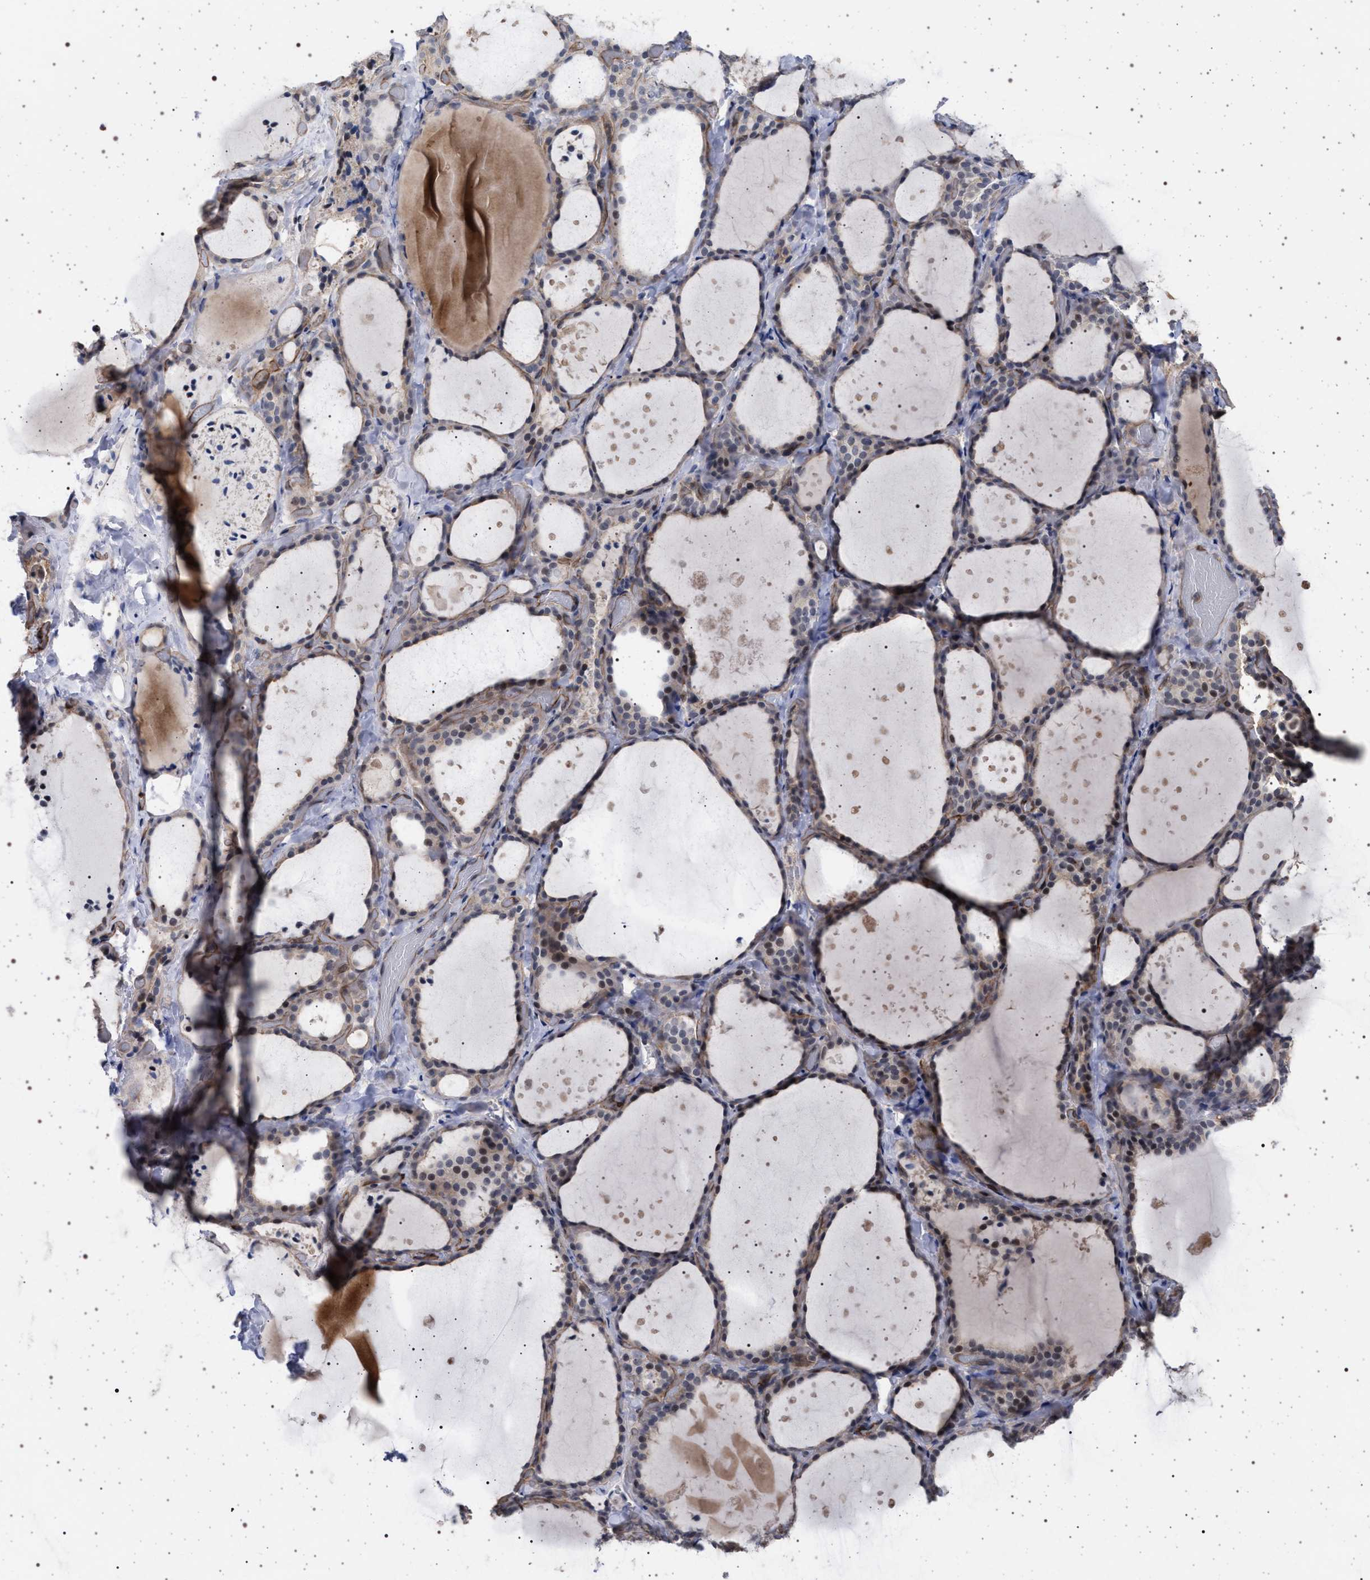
{"staining": {"intensity": "weak", "quantity": "25%-75%", "location": "nuclear"}, "tissue": "thyroid gland", "cell_type": "Glandular cells", "image_type": "normal", "snomed": [{"axis": "morphology", "description": "Normal tissue, NOS"}, {"axis": "topography", "description": "Thyroid gland"}], "caption": "Glandular cells display low levels of weak nuclear positivity in about 25%-75% of cells in benign human thyroid gland. (brown staining indicates protein expression, while blue staining denotes nuclei).", "gene": "RBM48", "patient": {"sex": "female", "age": 44}}